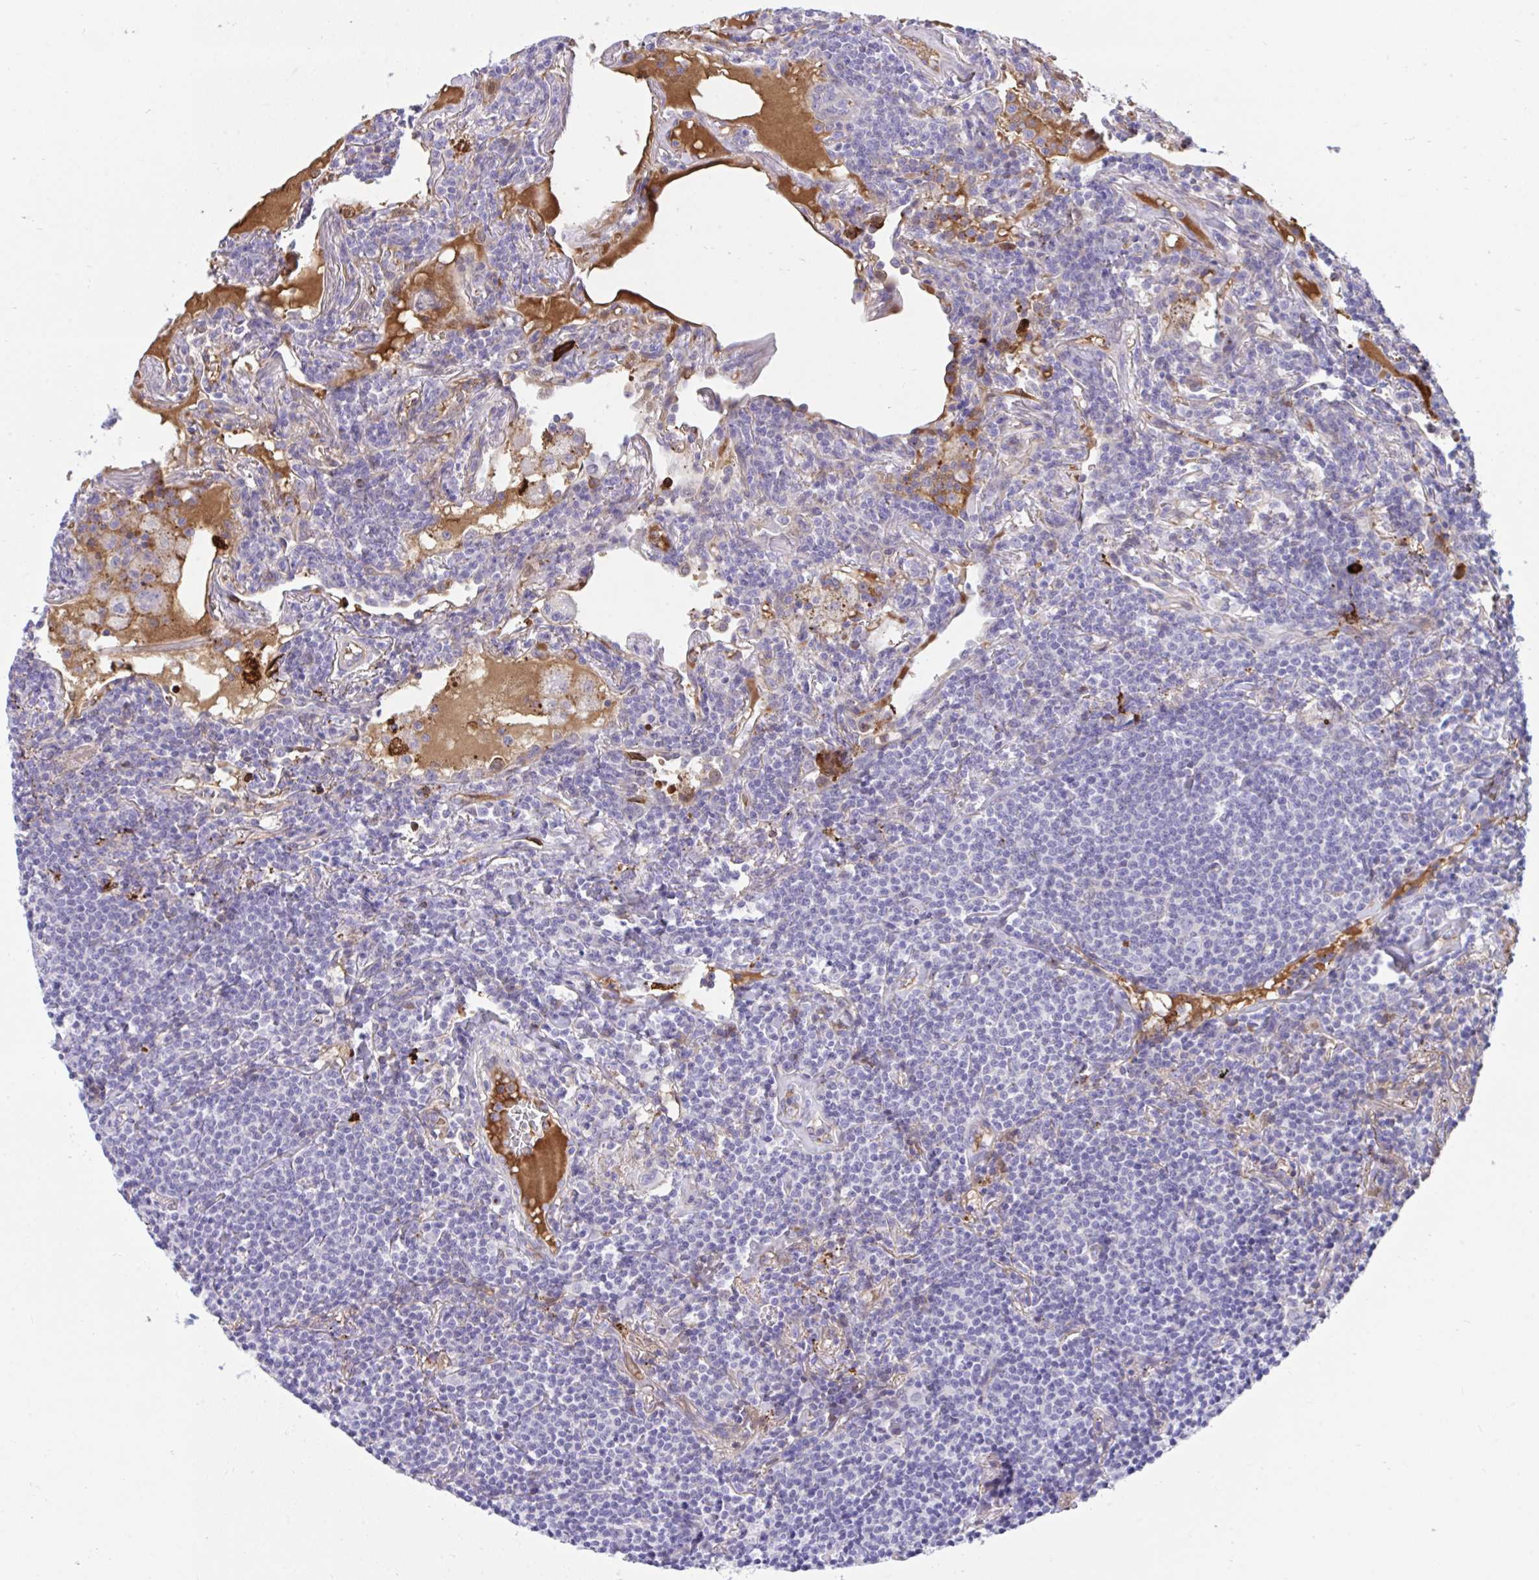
{"staining": {"intensity": "negative", "quantity": "none", "location": "none"}, "tissue": "lymphoma", "cell_type": "Tumor cells", "image_type": "cancer", "snomed": [{"axis": "morphology", "description": "Malignant lymphoma, non-Hodgkin's type, Low grade"}, {"axis": "topography", "description": "Lung"}], "caption": "Tumor cells show no significant protein expression in lymphoma. The staining is performed using DAB (3,3'-diaminobenzidine) brown chromogen with nuclei counter-stained in using hematoxylin.", "gene": "F2", "patient": {"sex": "female", "age": 71}}